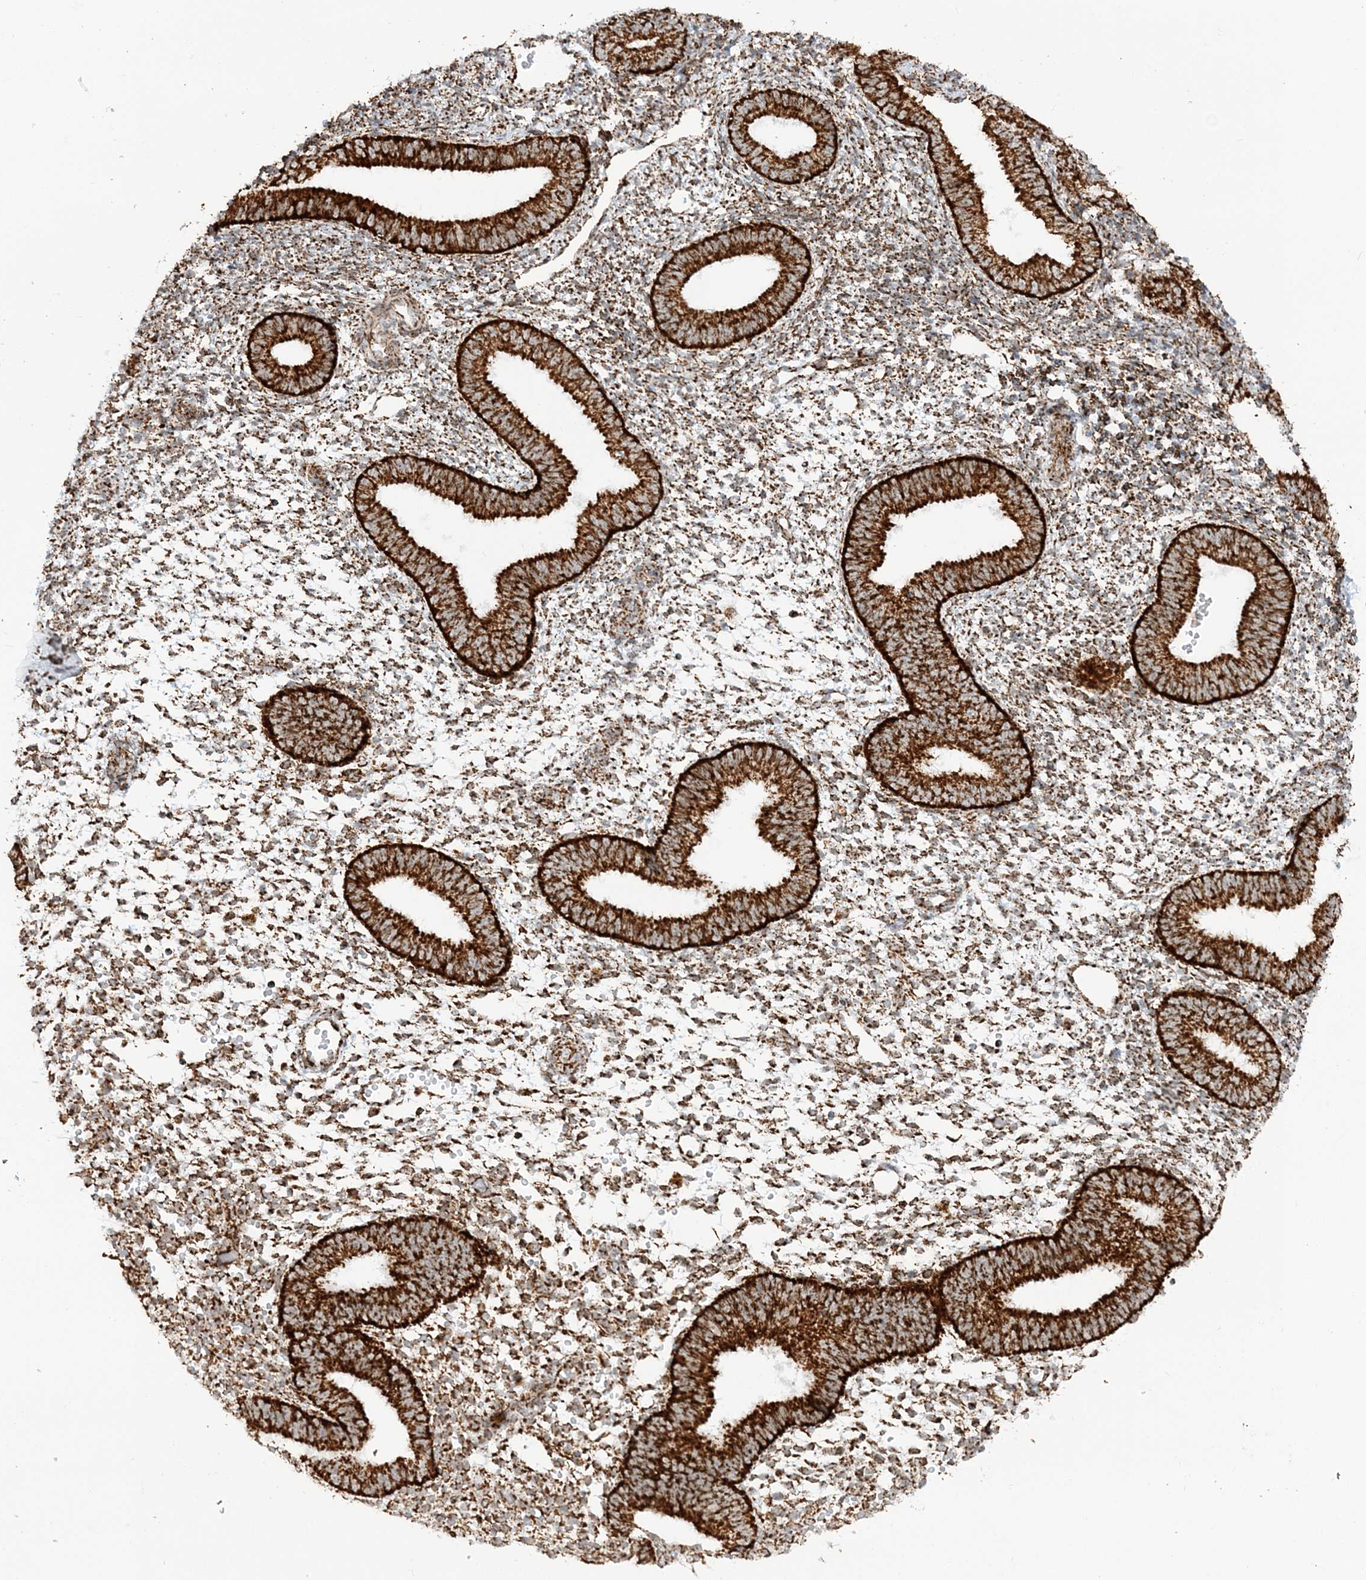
{"staining": {"intensity": "strong", "quantity": ">75%", "location": "cytoplasmic/membranous"}, "tissue": "endometrium", "cell_type": "Cells in endometrial stroma", "image_type": "normal", "snomed": [{"axis": "morphology", "description": "Normal tissue, NOS"}, {"axis": "topography", "description": "Uterus"}, {"axis": "topography", "description": "Endometrium"}], "caption": "Immunohistochemistry image of benign endometrium: endometrium stained using immunohistochemistry displays high levels of strong protein expression localized specifically in the cytoplasmic/membranous of cells in endometrial stroma, appearing as a cytoplasmic/membranous brown color.", "gene": "CRY2", "patient": {"sex": "female", "age": 48}}